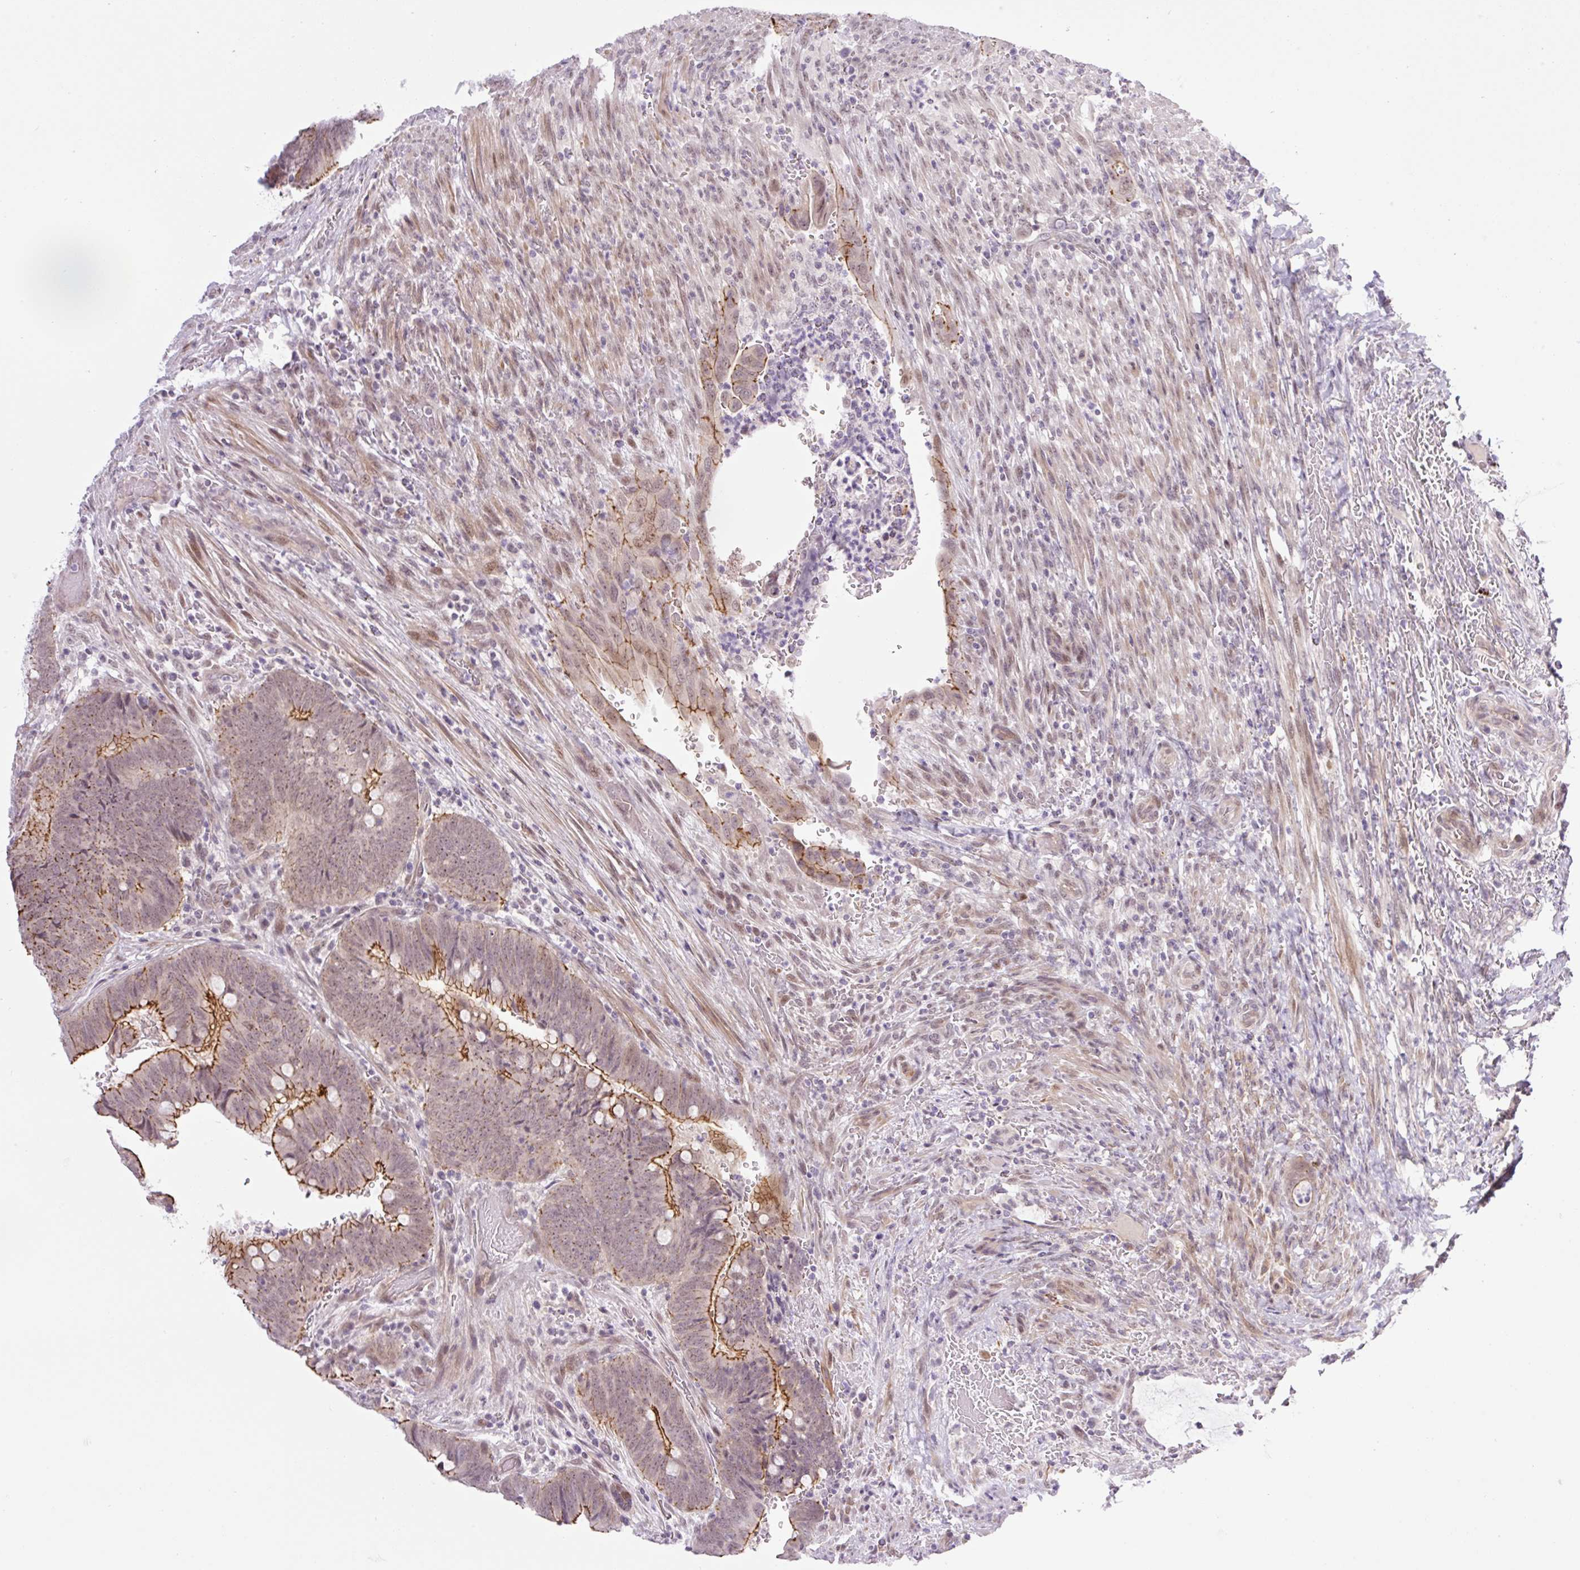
{"staining": {"intensity": "moderate", "quantity": ">75%", "location": "cytoplasmic/membranous,nuclear"}, "tissue": "colorectal cancer", "cell_type": "Tumor cells", "image_type": "cancer", "snomed": [{"axis": "morphology", "description": "Normal tissue, NOS"}, {"axis": "morphology", "description": "Adenocarcinoma, NOS"}, {"axis": "topography", "description": "Rectum"}, {"axis": "topography", "description": "Peripheral nerve tissue"}], "caption": "A brown stain shows moderate cytoplasmic/membranous and nuclear expression of a protein in colorectal adenocarcinoma tumor cells.", "gene": "ICE1", "patient": {"sex": "male", "age": 92}}